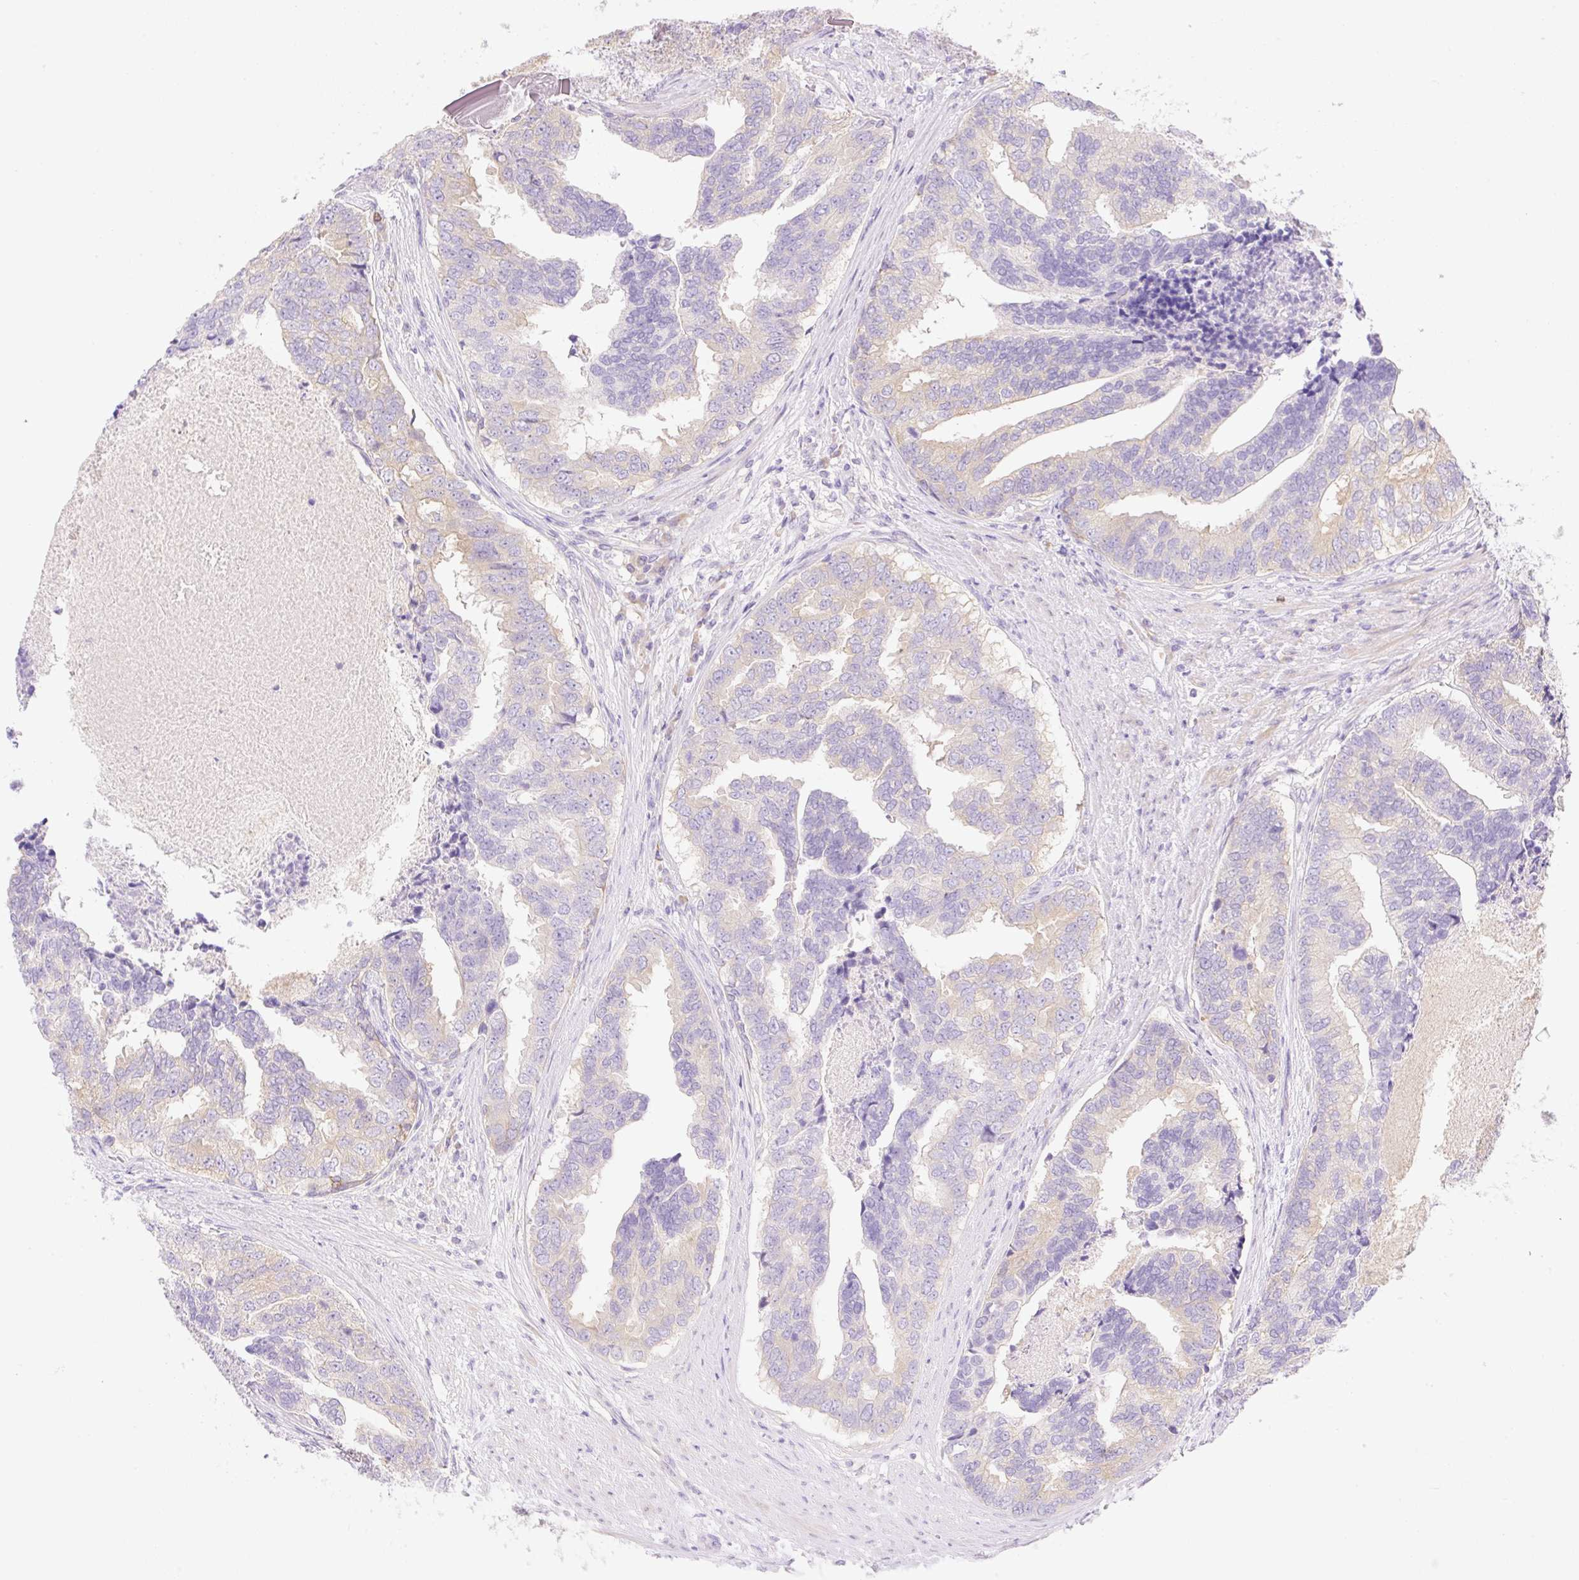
{"staining": {"intensity": "moderate", "quantity": "<25%", "location": "cytoplasmic/membranous"}, "tissue": "prostate cancer", "cell_type": "Tumor cells", "image_type": "cancer", "snomed": [{"axis": "morphology", "description": "Adenocarcinoma, High grade"}, {"axis": "topography", "description": "Prostate"}], "caption": "Brown immunohistochemical staining in high-grade adenocarcinoma (prostate) displays moderate cytoplasmic/membranous staining in about <25% of tumor cells. The staining was performed using DAB, with brown indicating positive protein expression. Nuclei are stained blue with hematoxylin.", "gene": "DENND5A", "patient": {"sex": "male", "age": 68}}